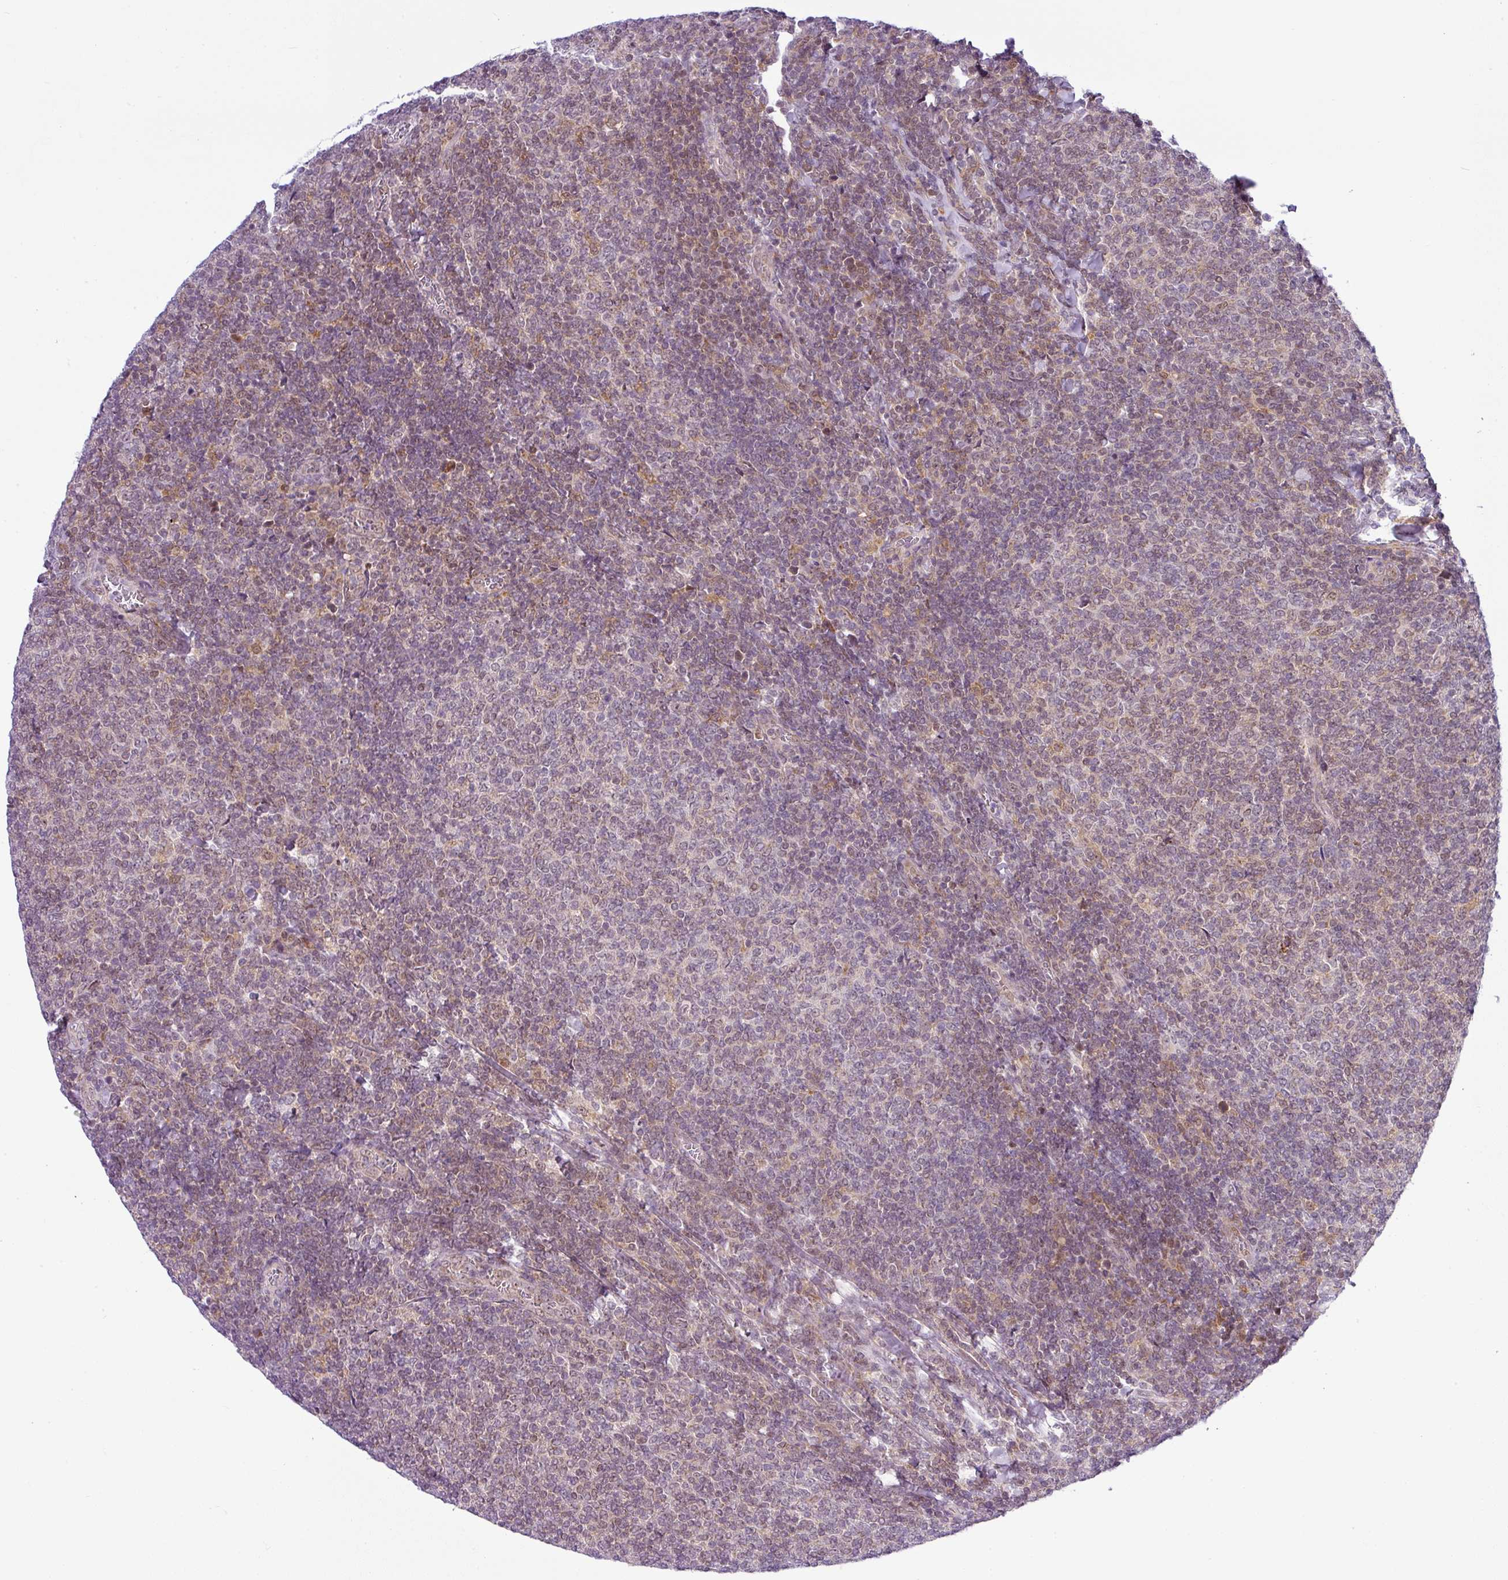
{"staining": {"intensity": "moderate", "quantity": "25%-75%", "location": "nuclear"}, "tissue": "lymphoma", "cell_type": "Tumor cells", "image_type": "cancer", "snomed": [{"axis": "morphology", "description": "Malignant lymphoma, non-Hodgkin's type, Low grade"}, {"axis": "topography", "description": "Lymph node"}], "caption": "Lymphoma tissue demonstrates moderate nuclear expression in approximately 25%-75% of tumor cells, visualized by immunohistochemistry.", "gene": "NDUFB2", "patient": {"sex": "male", "age": 52}}